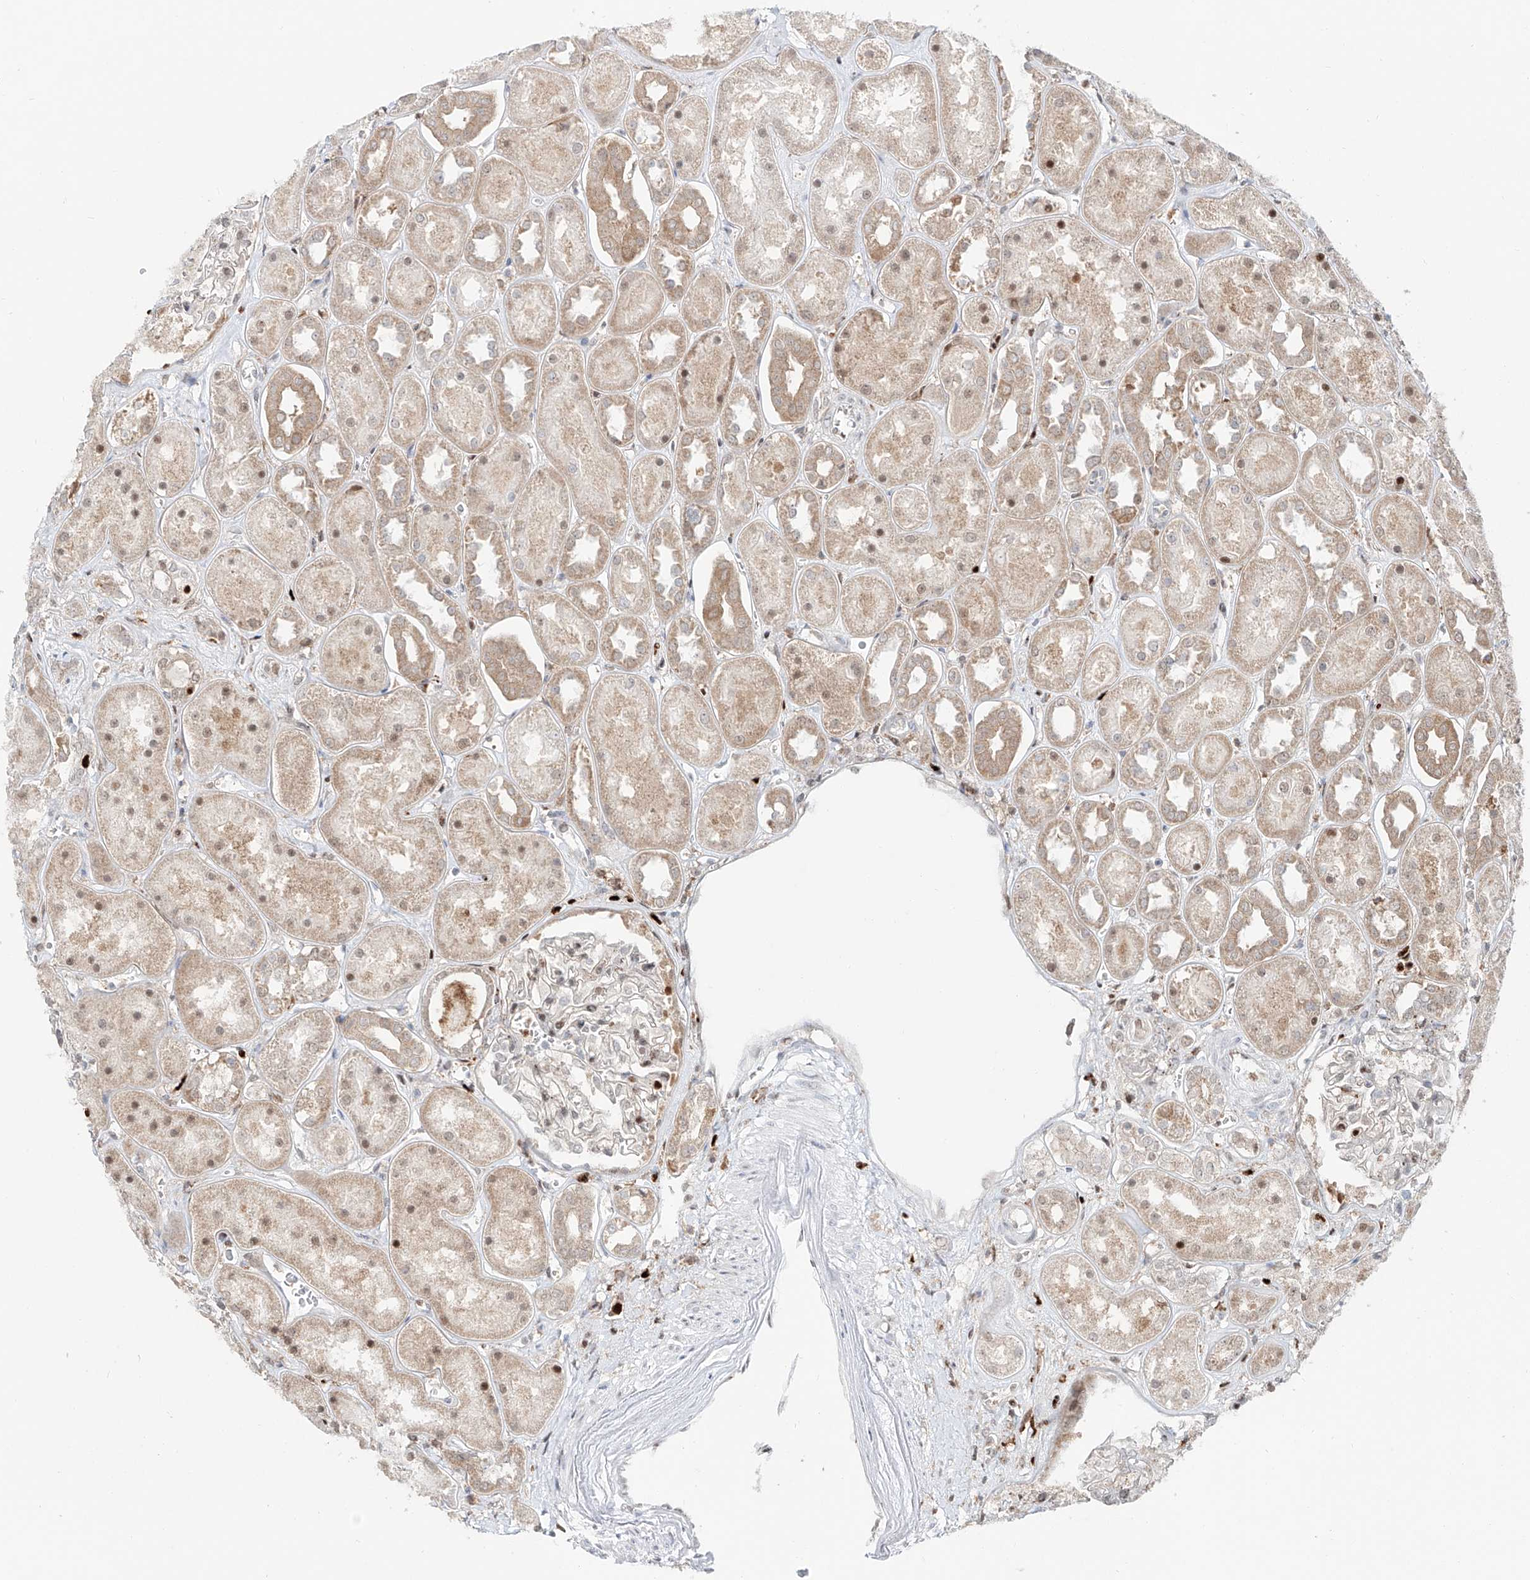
{"staining": {"intensity": "moderate", "quantity": "<25%", "location": "nuclear"}, "tissue": "kidney", "cell_type": "Cells in glomeruli", "image_type": "normal", "snomed": [{"axis": "morphology", "description": "Normal tissue, NOS"}, {"axis": "topography", "description": "Kidney"}], "caption": "Human kidney stained for a protein (brown) exhibits moderate nuclear positive expression in approximately <25% of cells in glomeruli.", "gene": "DZIP1L", "patient": {"sex": "male", "age": 70}}